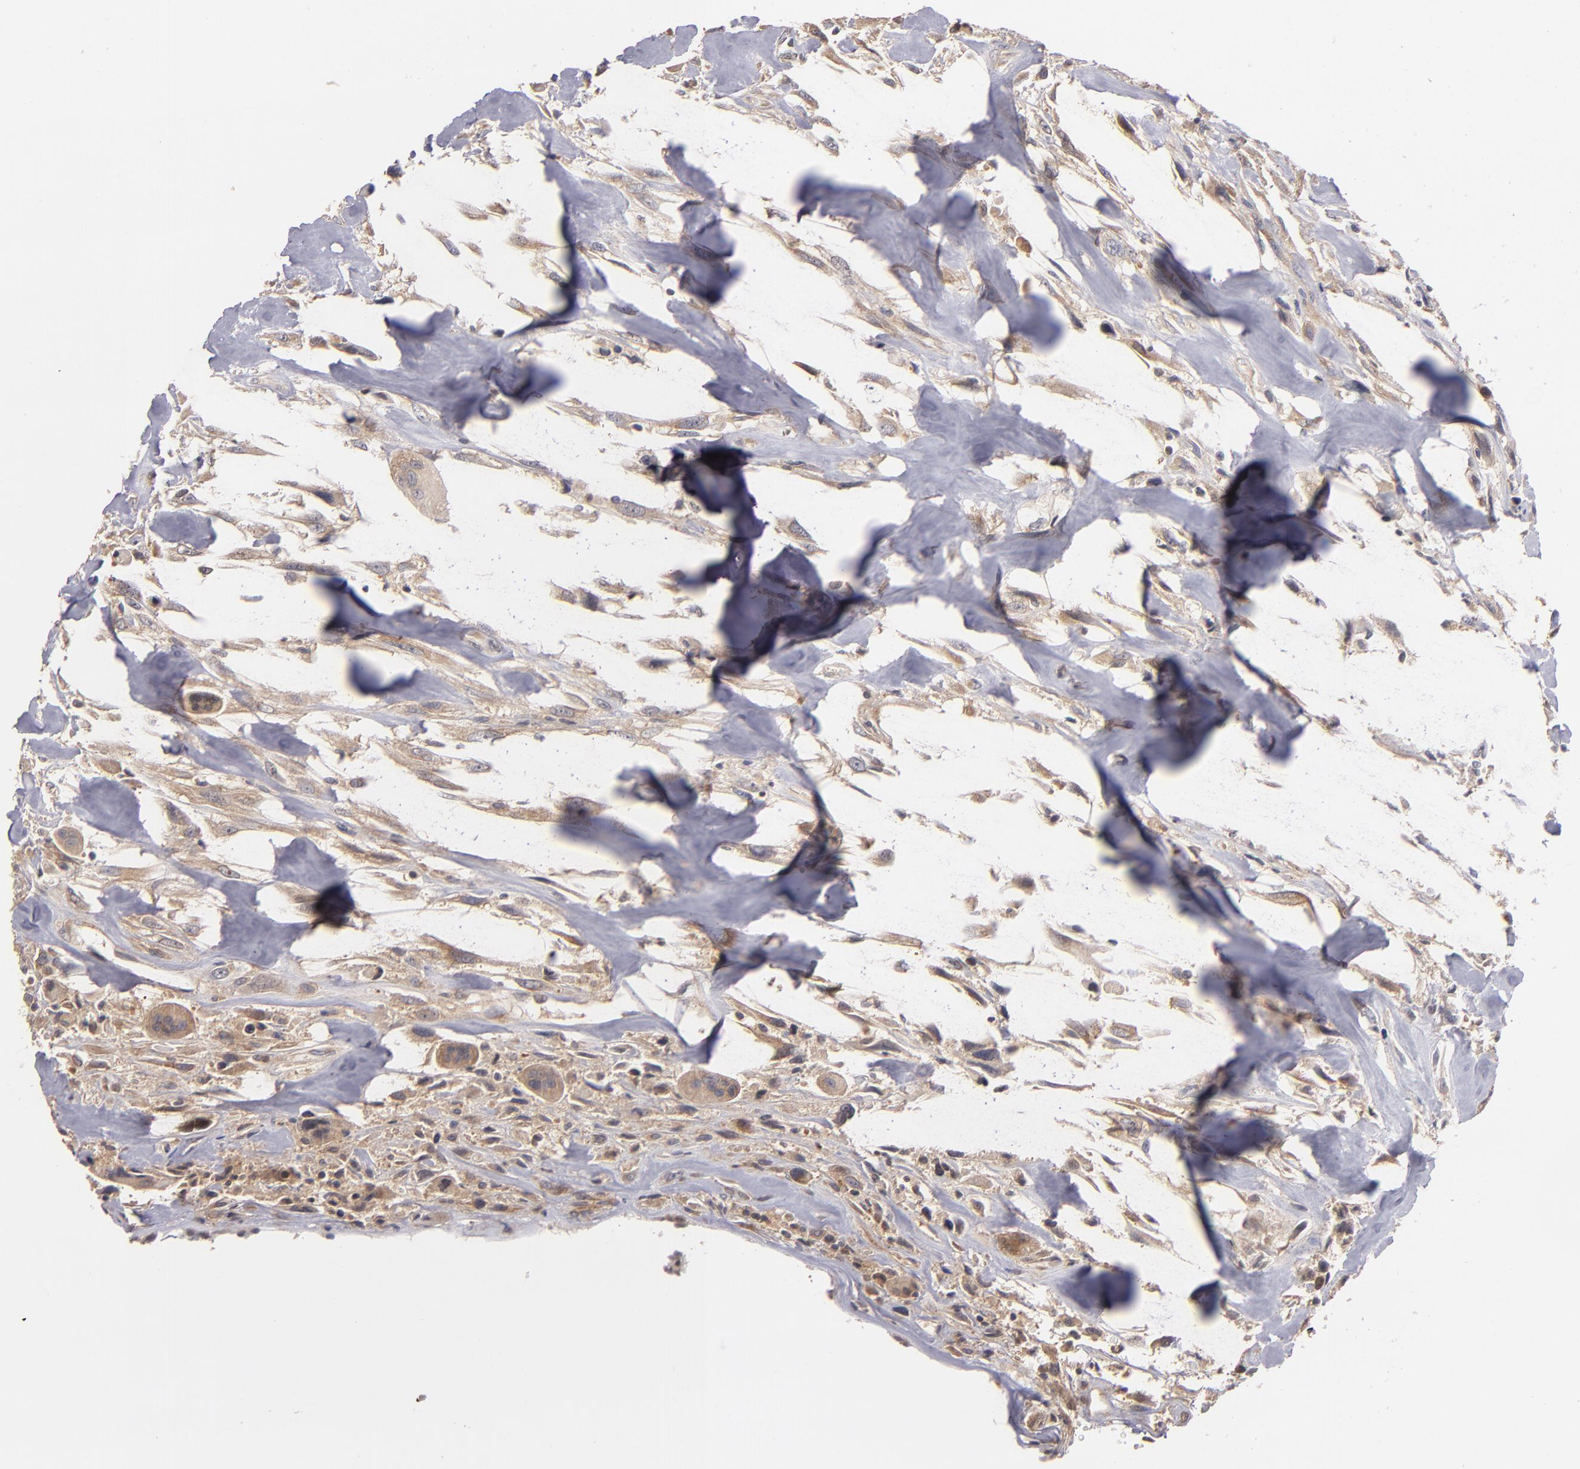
{"staining": {"intensity": "moderate", "quantity": "25%-75%", "location": "cytoplasmic/membranous"}, "tissue": "breast cancer", "cell_type": "Tumor cells", "image_type": "cancer", "snomed": [{"axis": "morphology", "description": "Neoplasm, malignant, NOS"}, {"axis": "topography", "description": "Breast"}], "caption": "High-magnification brightfield microscopy of neoplasm (malignant) (breast) stained with DAB (3,3'-diaminobenzidine) (brown) and counterstained with hematoxylin (blue). tumor cells exhibit moderate cytoplasmic/membranous expression is appreciated in approximately25%-75% of cells. (DAB (3,3'-diaminobenzidine) = brown stain, brightfield microscopy at high magnification).", "gene": "UPF3B", "patient": {"sex": "female", "age": 50}}